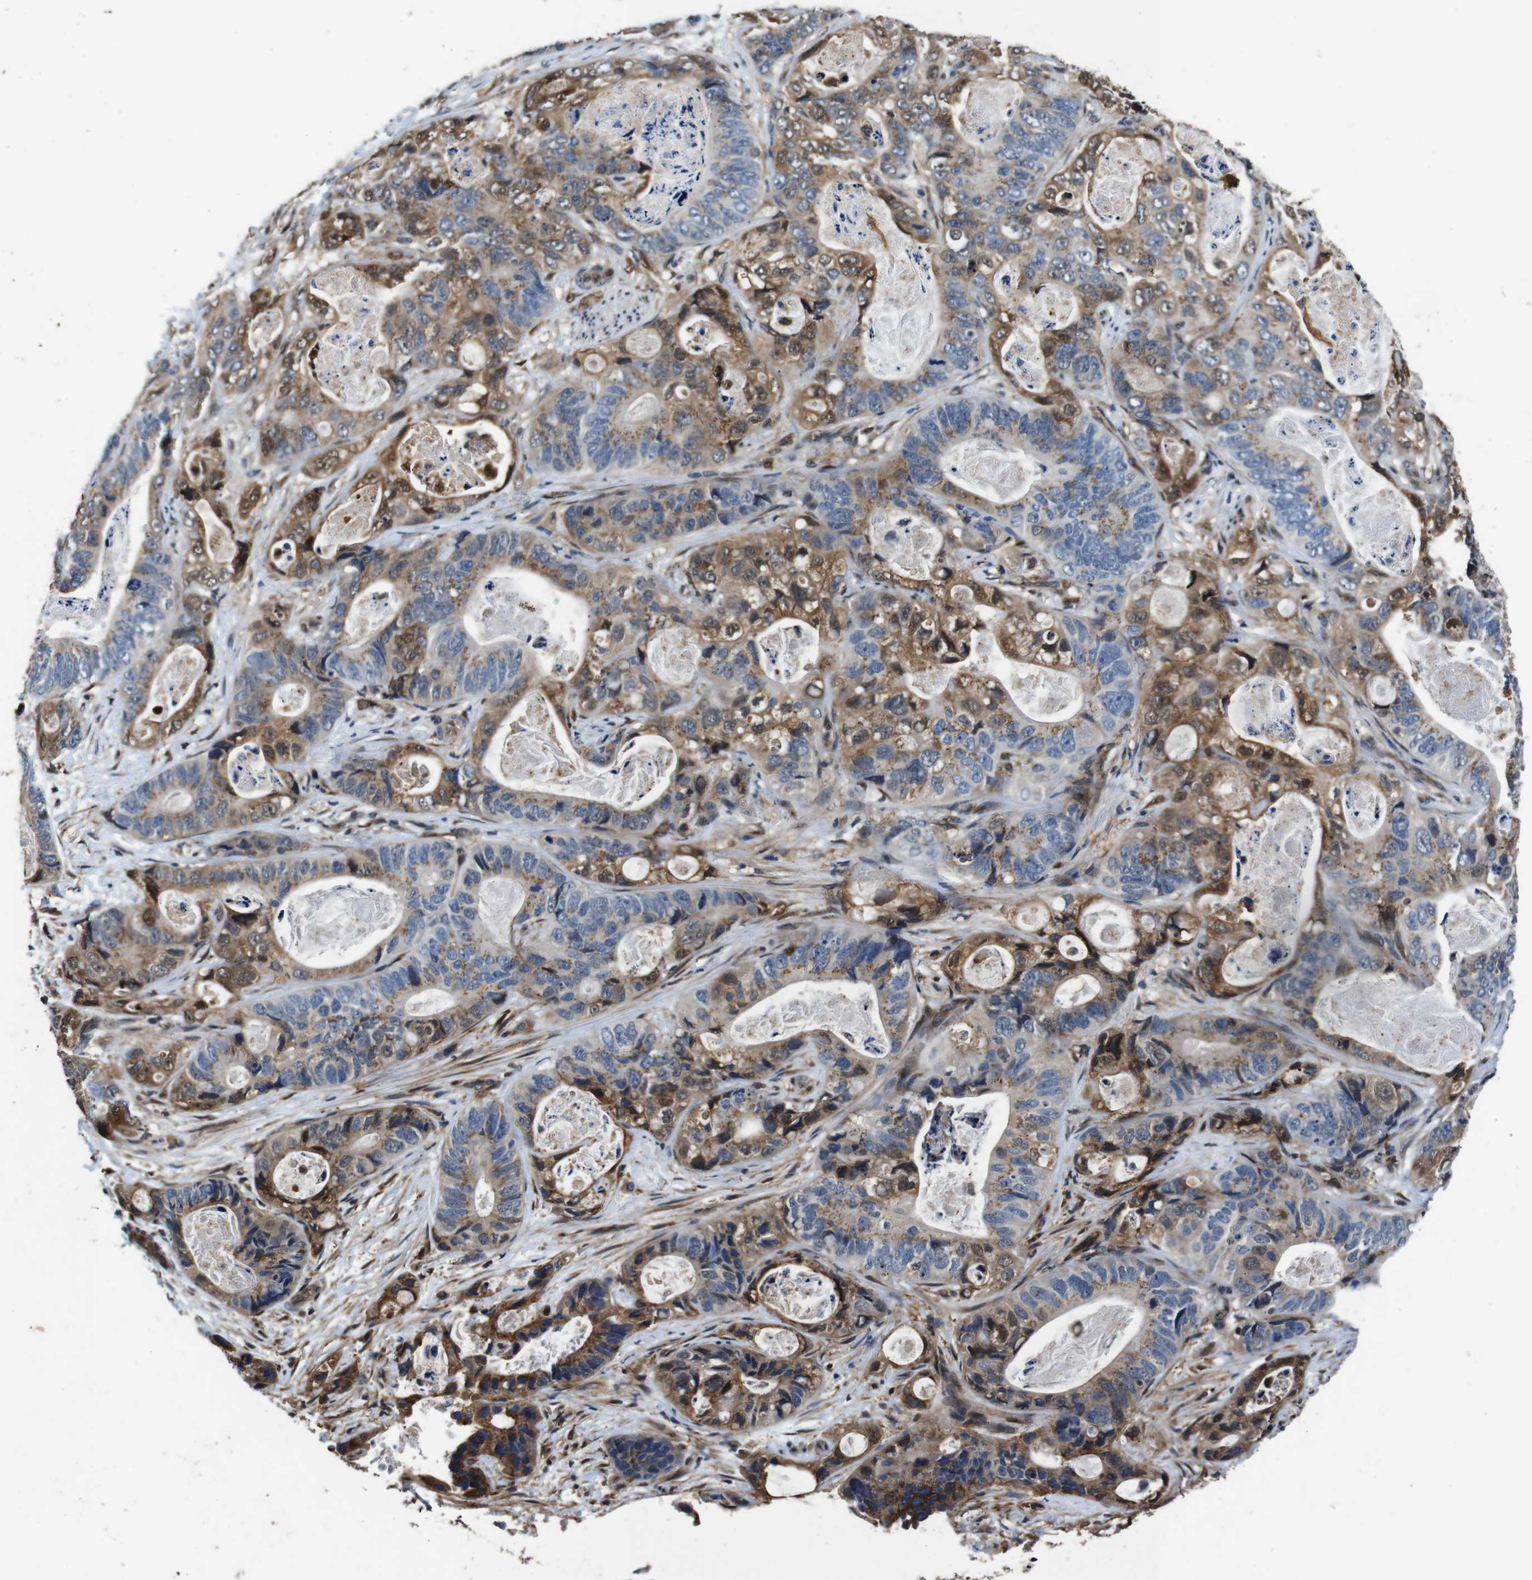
{"staining": {"intensity": "moderate", "quantity": "25%-75%", "location": "cytoplasmic/membranous,nuclear"}, "tissue": "stomach cancer", "cell_type": "Tumor cells", "image_type": "cancer", "snomed": [{"axis": "morphology", "description": "Adenocarcinoma, NOS"}, {"axis": "topography", "description": "Stomach"}], "caption": "Protein staining displays moderate cytoplasmic/membranous and nuclear positivity in approximately 25%-75% of tumor cells in stomach adenocarcinoma.", "gene": "ANXA1", "patient": {"sex": "female", "age": 89}}